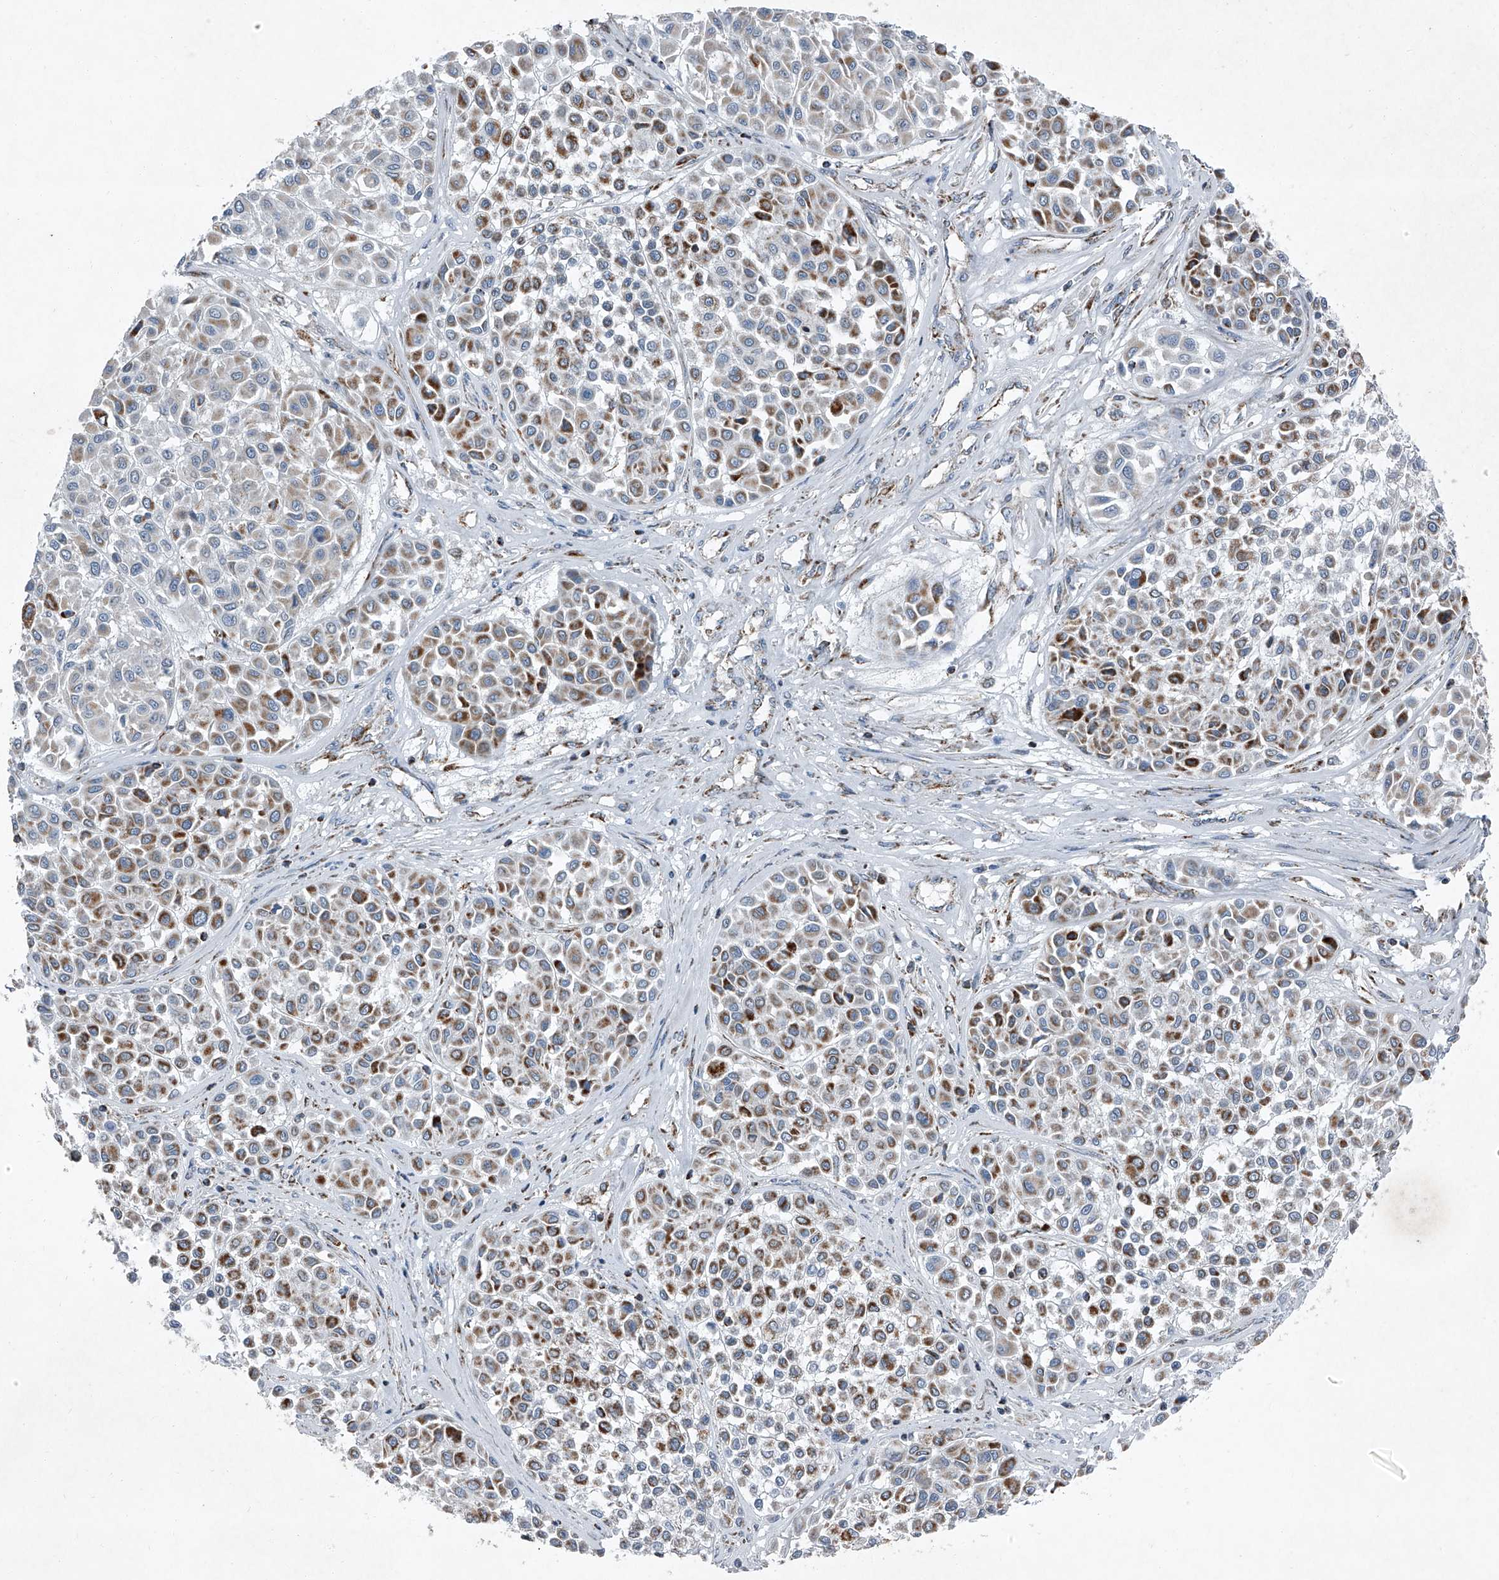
{"staining": {"intensity": "moderate", "quantity": ">75%", "location": "cytoplasmic/membranous"}, "tissue": "melanoma", "cell_type": "Tumor cells", "image_type": "cancer", "snomed": [{"axis": "morphology", "description": "Malignant melanoma, Metastatic site"}, {"axis": "topography", "description": "Soft tissue"}], "caption": "There is medium levels of moderate cytoplasmic/membranous expression in tumor cells of melanoma, as demonstrated by immunohistochemical staining (brown color).", "gene": "CHRNA7", "patient": {"sex": "male", "age": 41}}